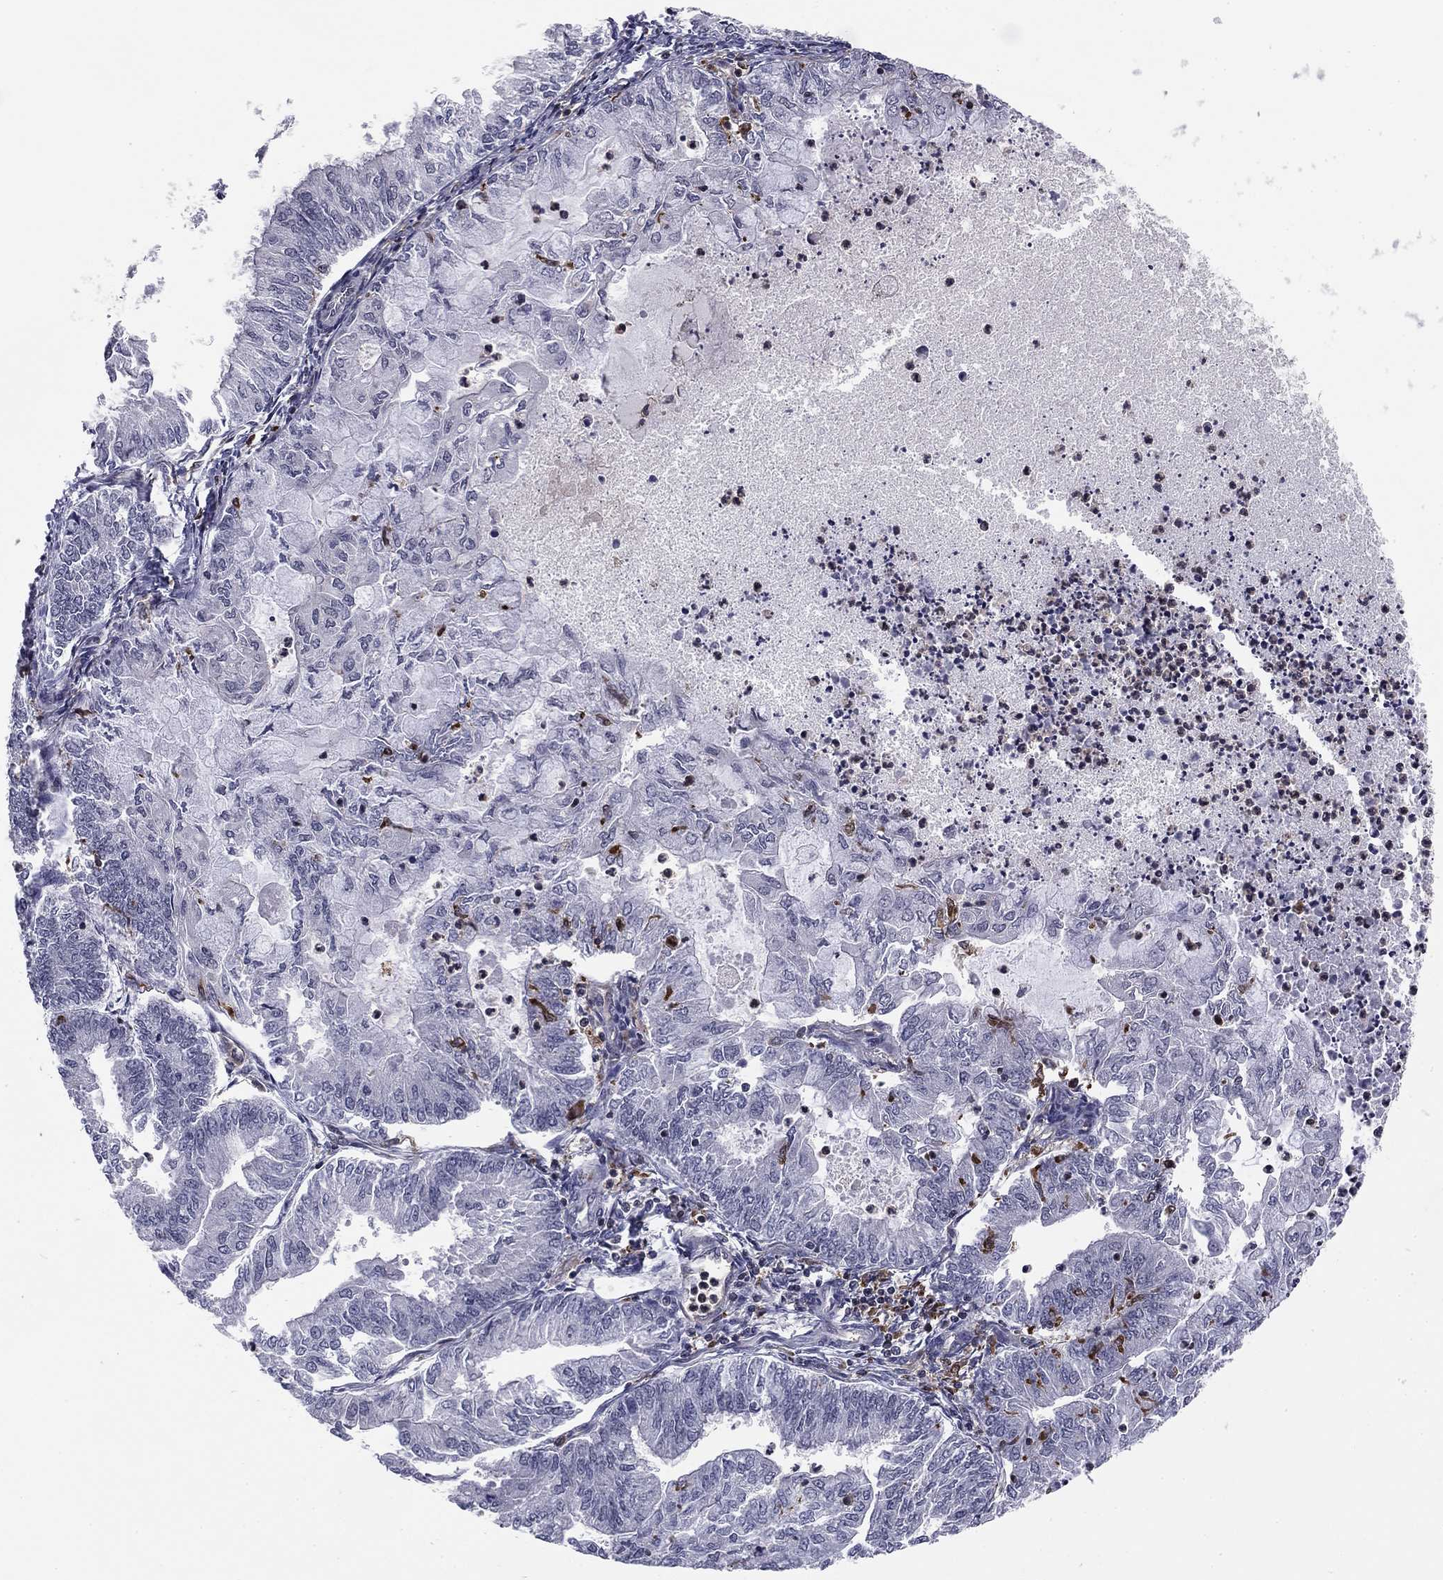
{"staining": {"intensity": "negative", "quantity": "none", "location": "none"}, "tissue": "endometrial cancer", "cell_type": "Tumor cells", "image_type": "cancer", "snomed": [{"axis": "morphology", "description": "Adenocarcinoma, NOS"}, {"axis": "topography", "description": "Endometrium"}], "caption": "Immunohistochemistry (IHC) of human endometrial cancer shows no expression in tumor cells.", "gene": "PLCB2", "patient": {"sex": "female", "age": 59}}